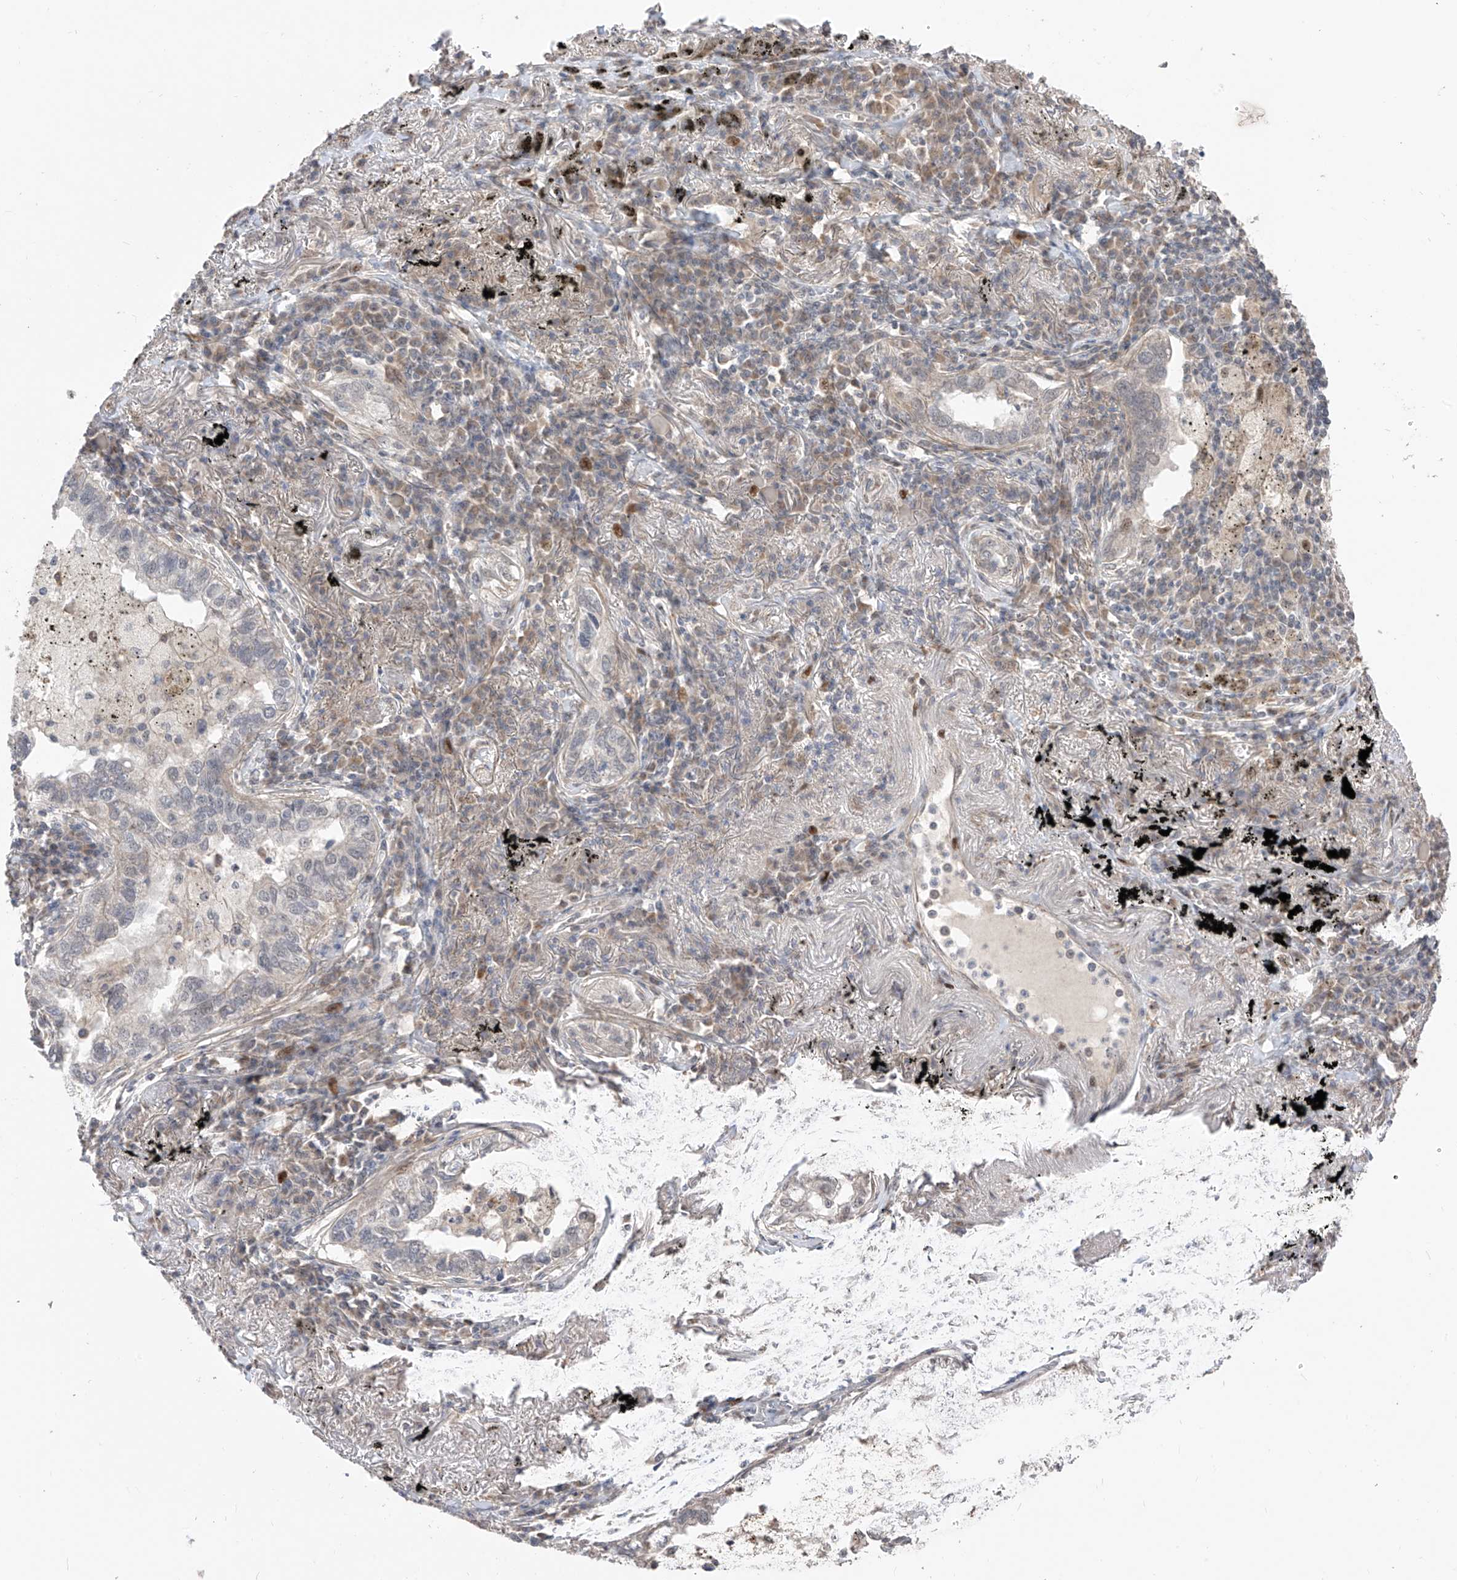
{"staining": {"intensity": "negative", "quantity": "none", "location": "none"}, "tissue": "lung cancer", "cell_type": "Tumor cells", "image_type": "cancer", "snomed": [{"axis": "morphology", "description": "Adenocarcinoma, NOS"}, {"axis": "topography", "description": "Lung"}], "caption": "Immunohistochemistry histopathology image of lung cancer (adenocarcinoma) stained for a protein (brown), which displays no expression in tumor cells. (DAB (3,3'-diaminobenzidine) immunohistochemistry (IHC) visualized using brightfield microscopy, high magnification).", "gene": "LATS1", "patient": {"sex": "male", "age": 65}}